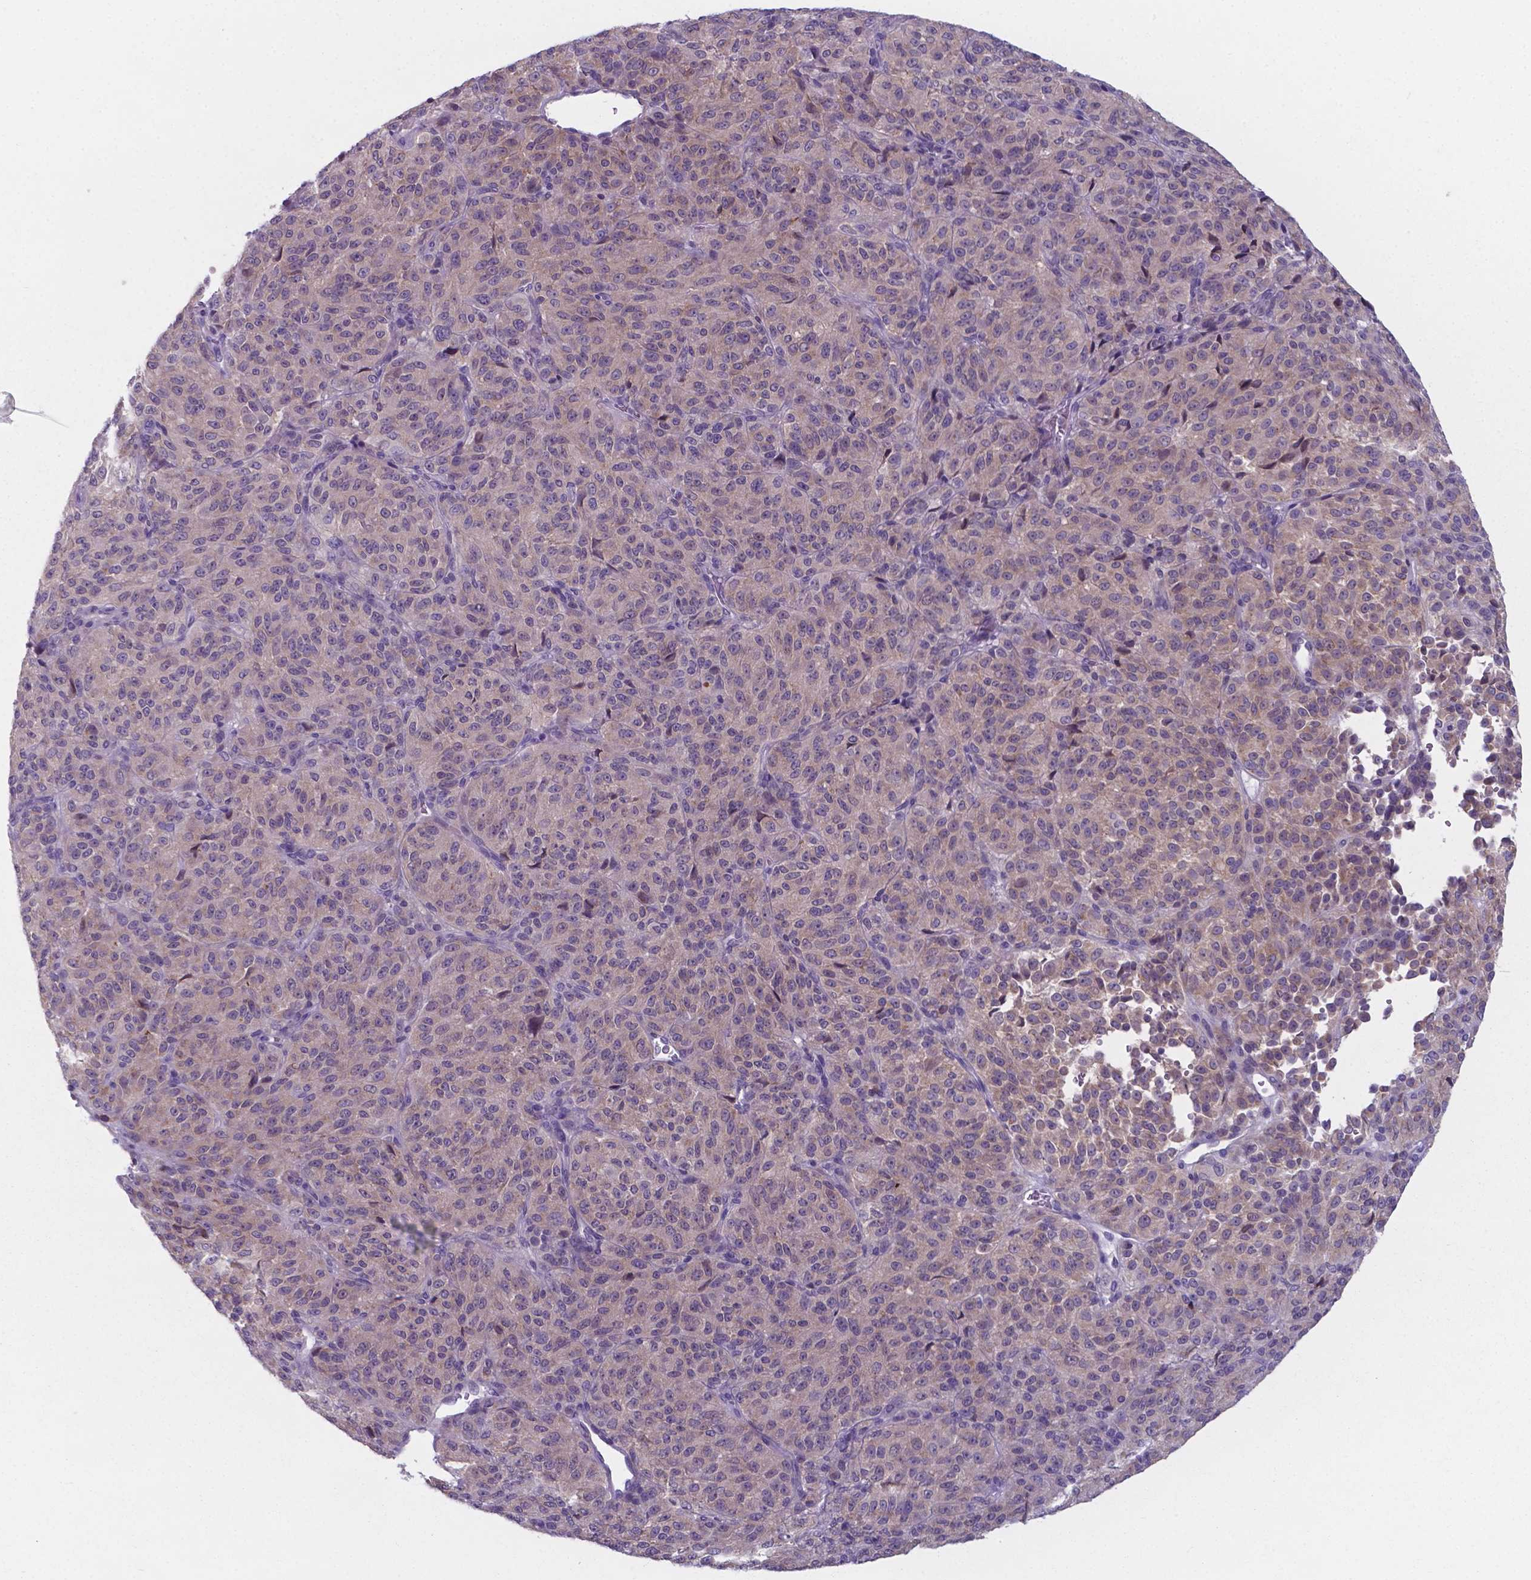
{"staining": {"intensity": "negative", "quantity": "none", "location": "none"}, "tissue": "melanoma", "cell_type": "Tumor cells", "image_type": "cancer", "snomed": [{"axis": "morphology", "description": "Malignant melanoma, Metastatic site"}, {"axis": "topography", "description": "Brain"}], "caption": "Immunohistochemical staining of malignant melanoma (metastatic site) reveals no significant positivity in tumor cells.", "gene": "AP5B1", "patient": {"sex": "female", "age": 56}}